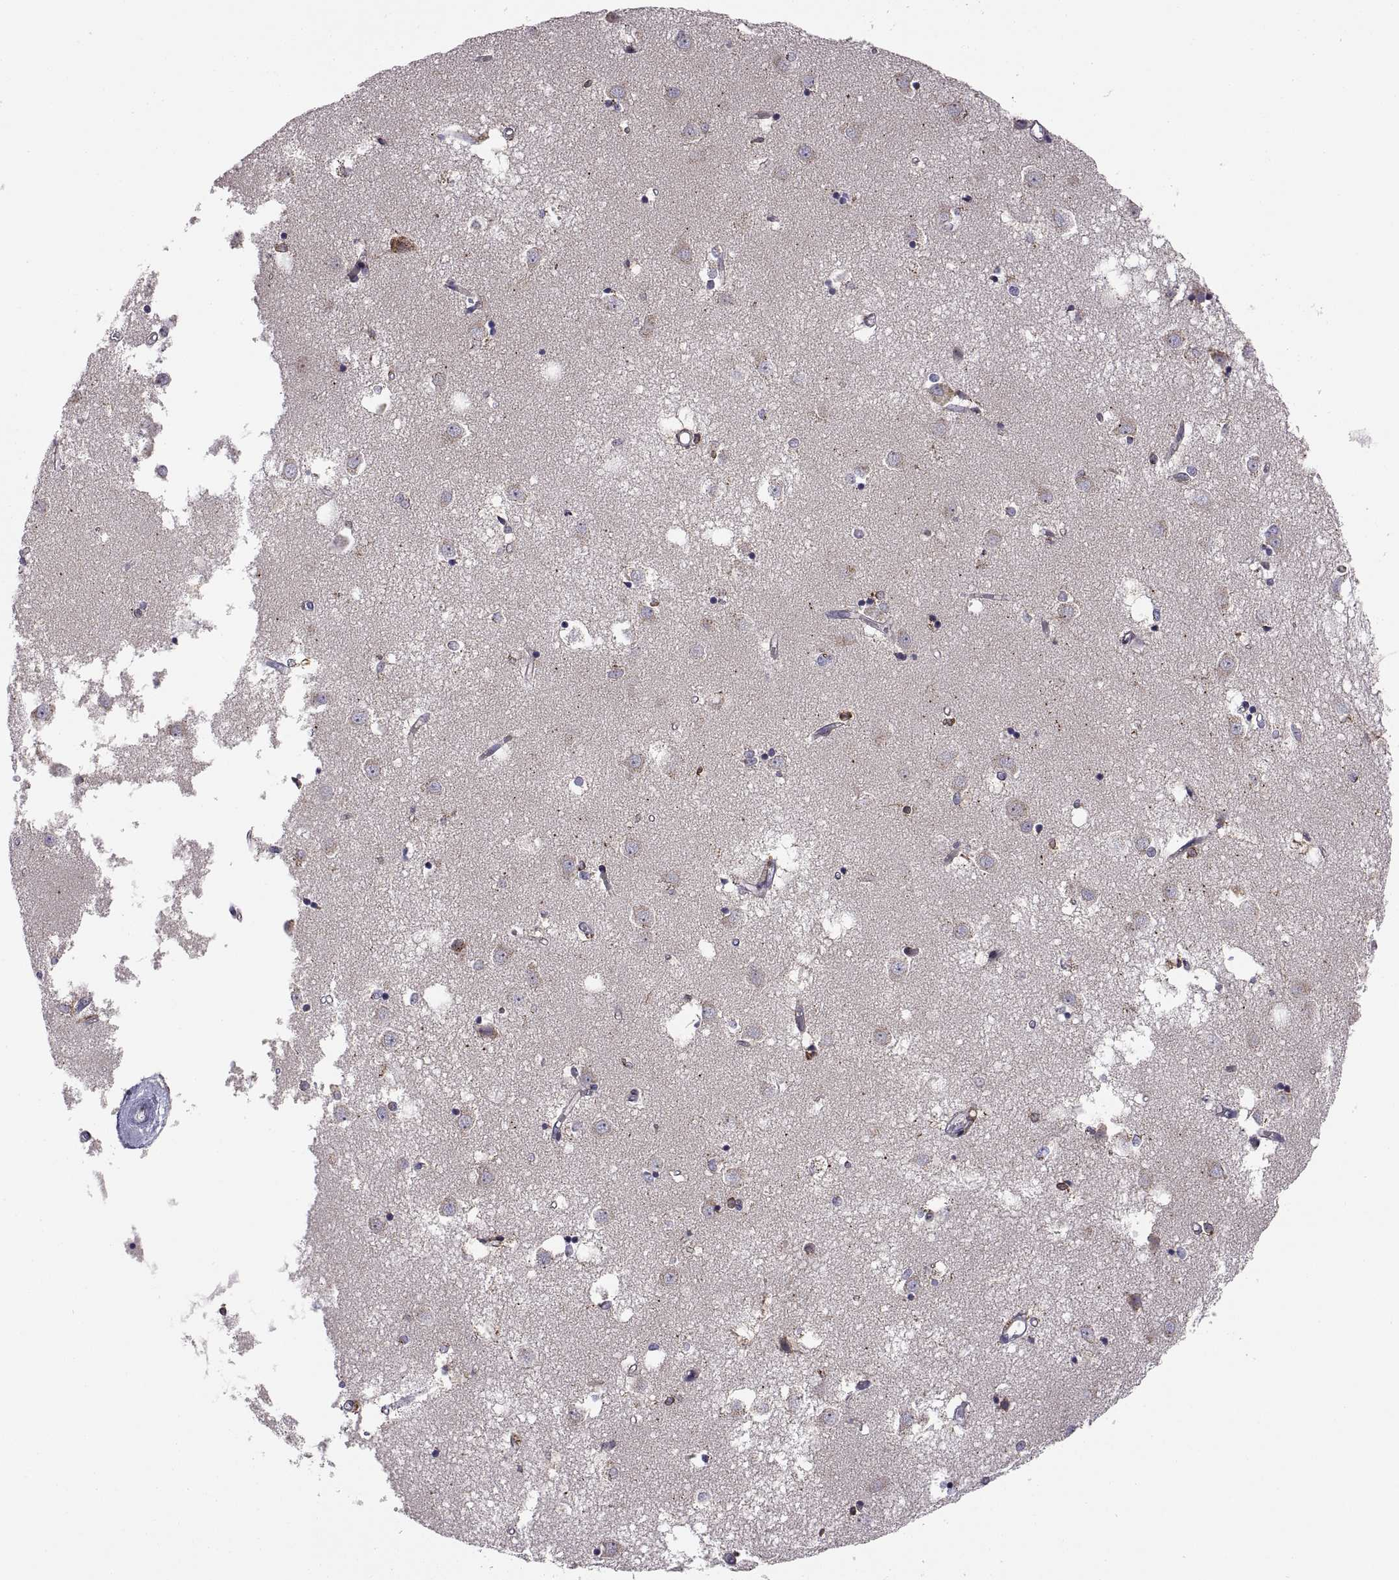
{"staining": {"intensity": "strong", "quantity": "<25%", "location": "cytoplasmic/membranous"}, "tissue": "caudate", "cell_type": "Glial cells", "image_type": "normal", "snomed": [{"axis": "morphology", "description": "Normal tissue, NOS"}, {"axis": "topography", "description": "Lateral ventricle wall"}], "caption": "Immunohistochemical staining of benign human caudate reveals medium levels of strong cytoplasmic/membranous staining in about <25% of glial cells.", "gene": "ACAP1", "patient": {"sex": "male", "age": 54}}